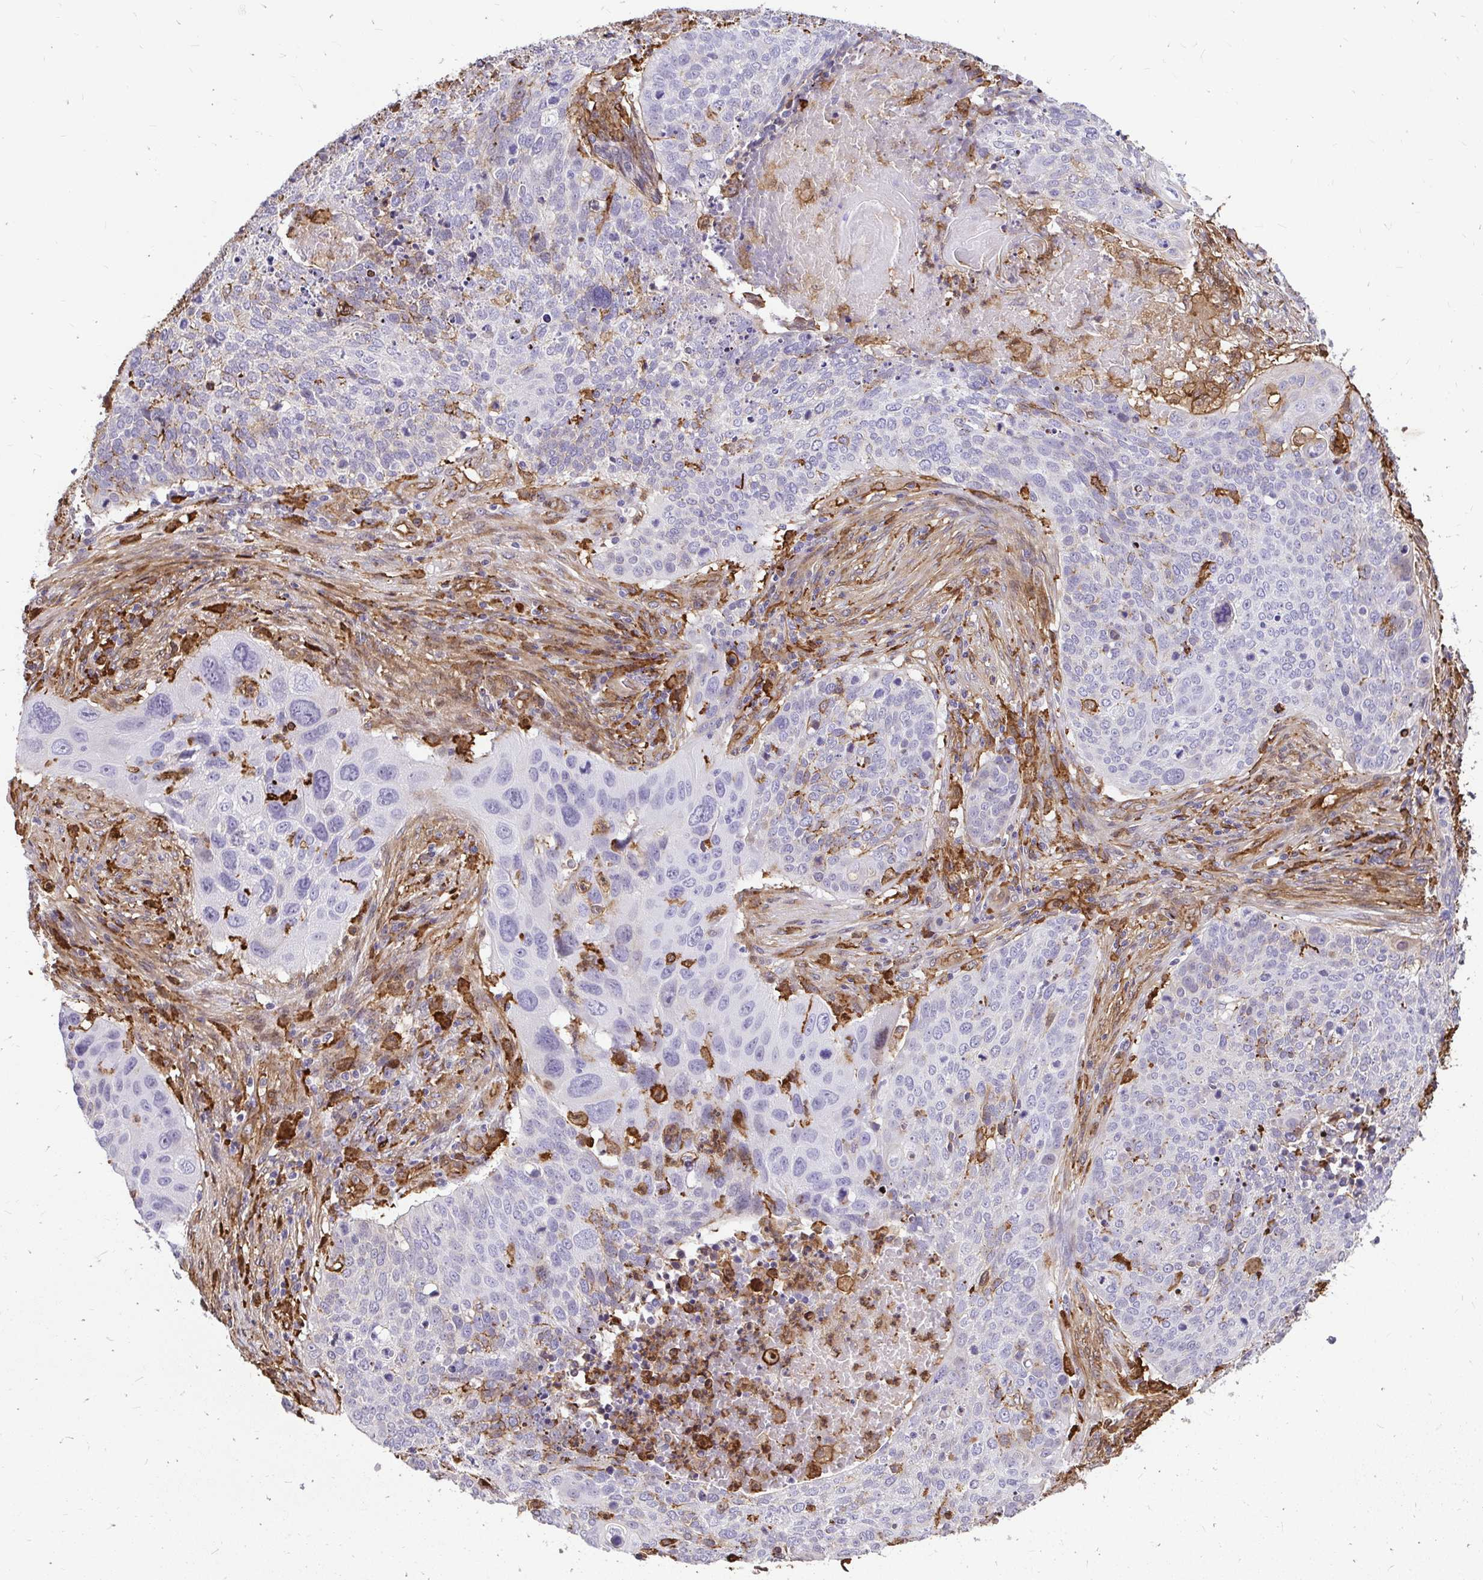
{"staining": {"intensity": "negative", "quantity": "none", "location": "none"}, "tissue": "lung cancer", "cell_type": "Tumor cells", "image_type": "cancer", "snomed": [{"axis": "morphology", "description": "Squamous cell carcinoma, NOS"}, {"axis": "topography", "description": "Lung"}], "caption": "Immunohistochemistry of squamous cell carcinoma (lung) exhibits no staining in tumor cells.", "gene": "GSN", "patient": {"sex": "male", "age": 63}}